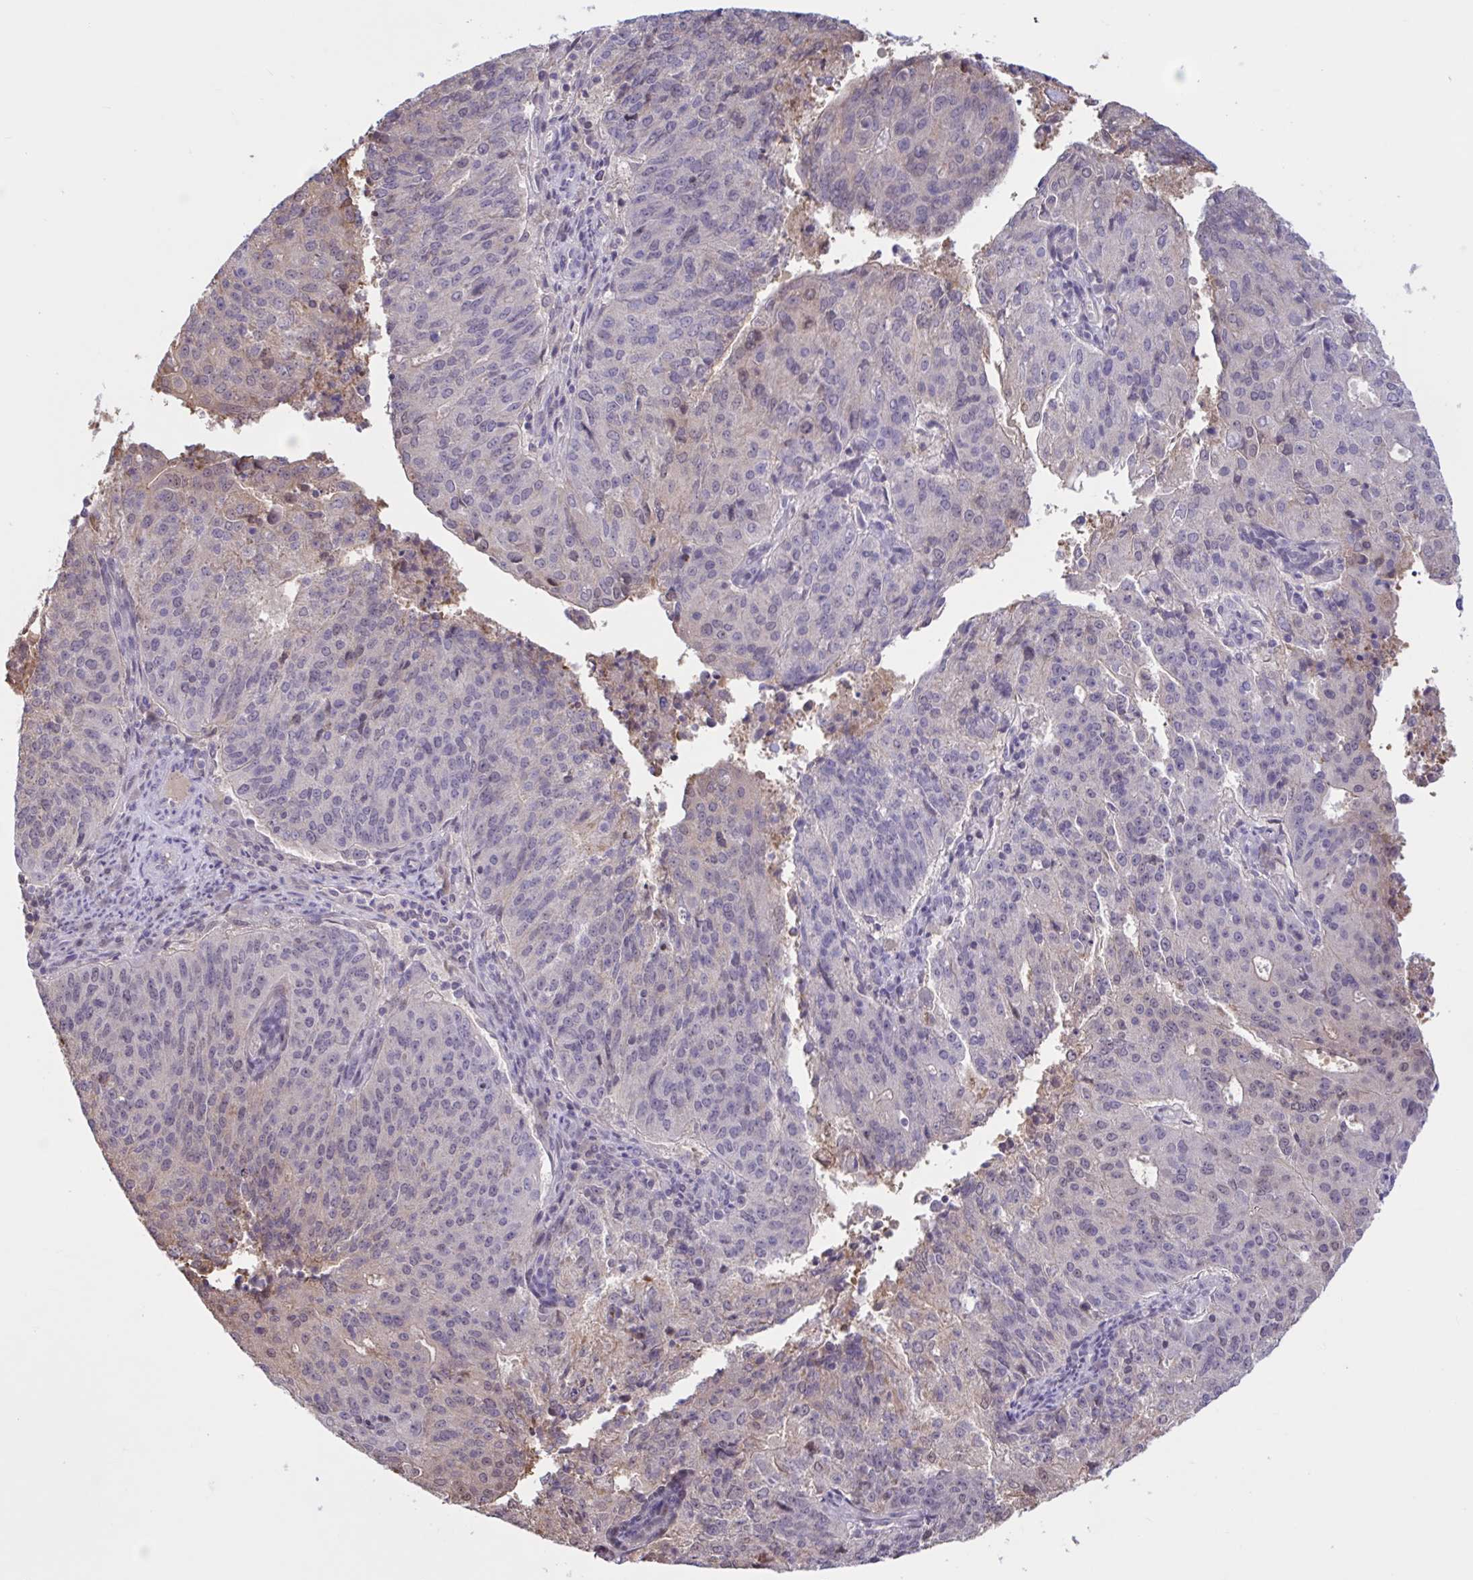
{"staining": {"intensity": "negative", "quantity": "none", "location": "none"}, "tissue": "endometrial cancer", "cell_type": "Tumor cells", "image_type": "cancer", "snomed": [{"axis": "morphology", "description": "Adenocarcinoma, NOS"}, {"axis": "topography", "description": "Endometrium"}], "caption": "A histopathology image of endometrial adenocarcinoma stained for a protein shows no brown staining in tumor cells.", "gene": "RBL1", "patient": {"sex": "female", "age": 82}}